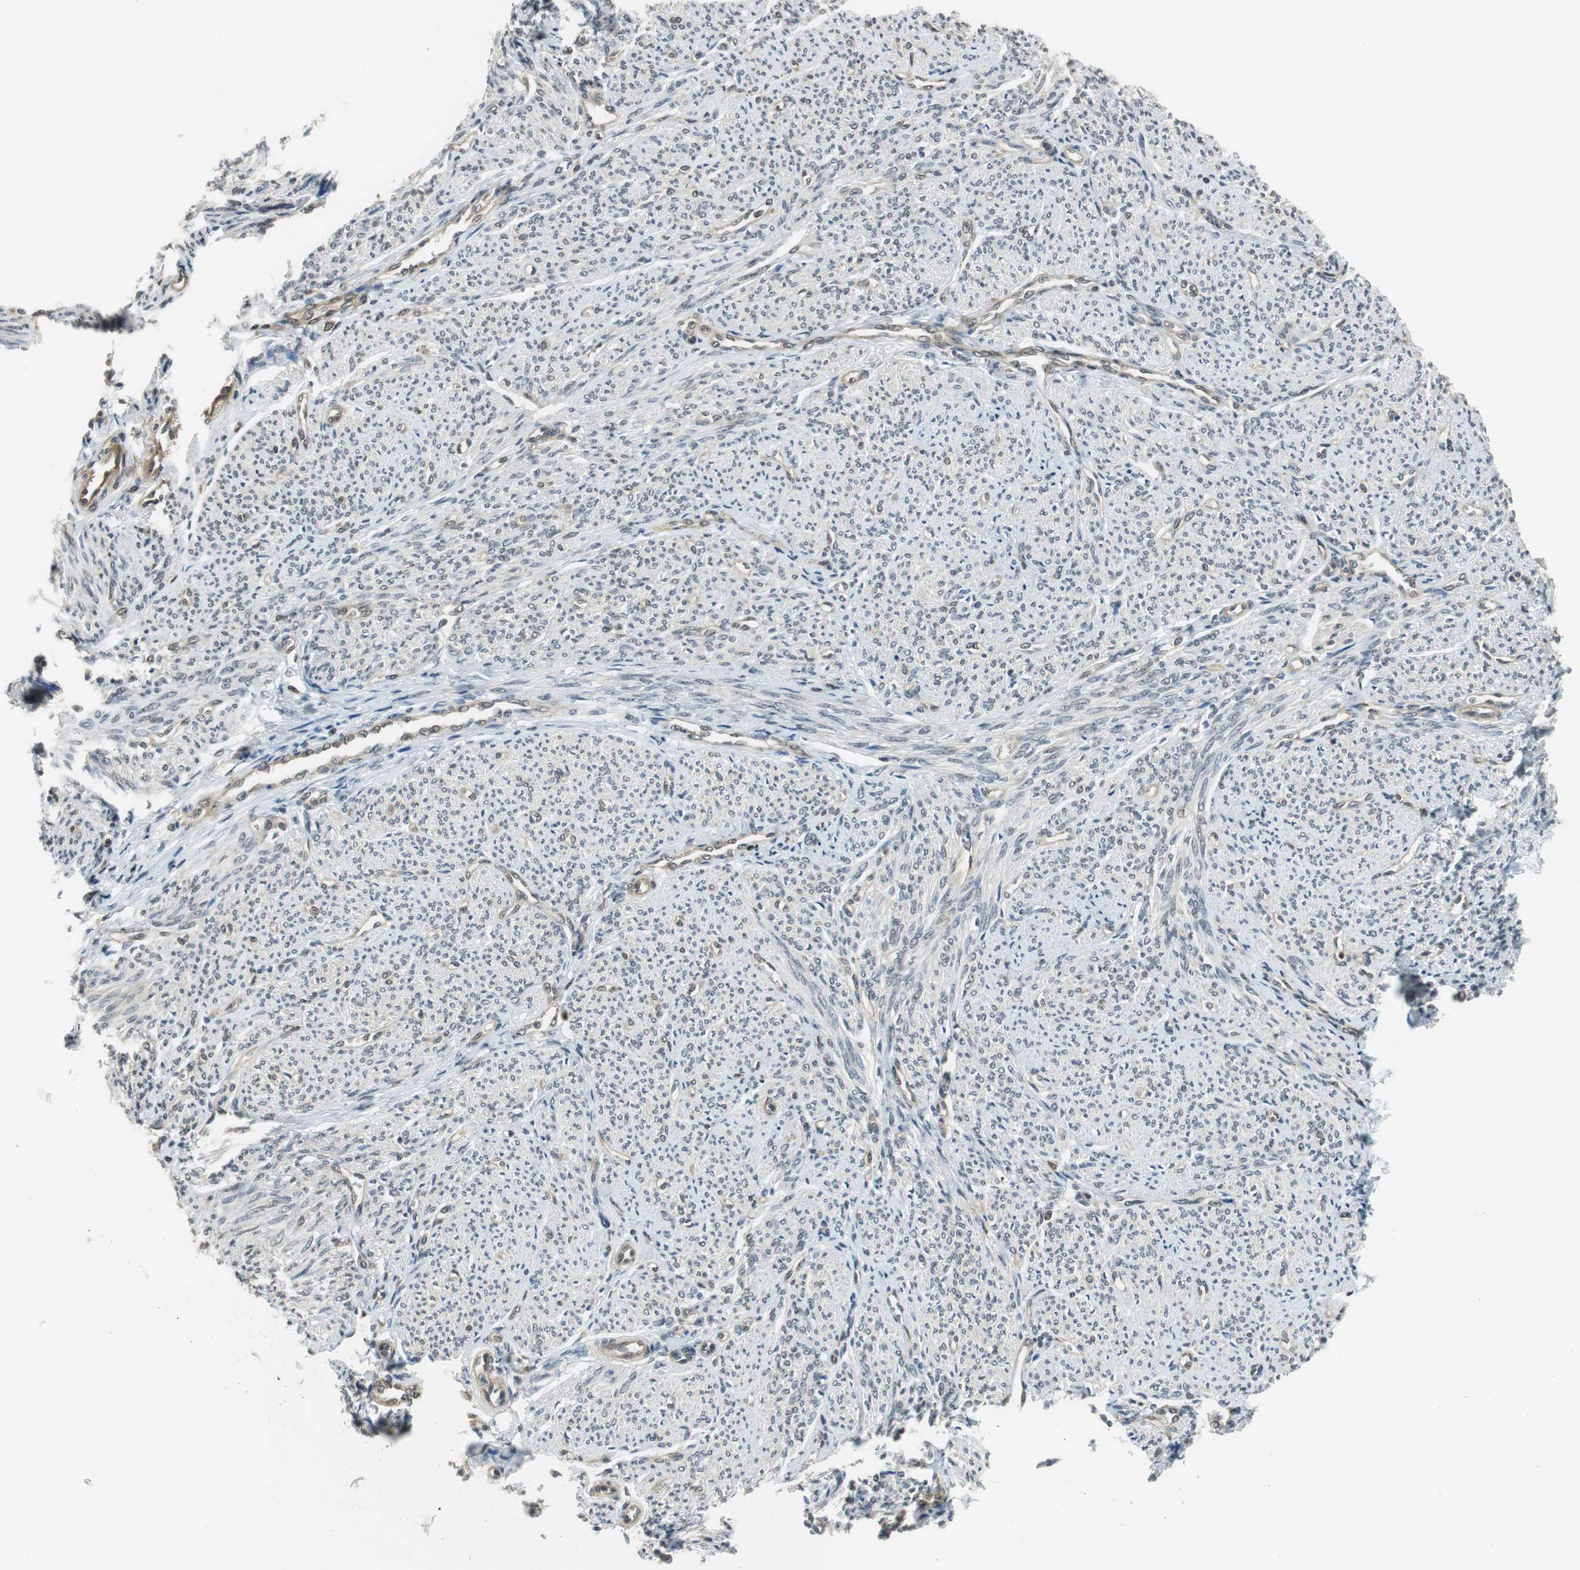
{"staining": {"intensity": "weak", "quantity": "<25%", "location": "nuclear"}, "tissue": "smooth muscle", "cell_type": "Smooth muscle cells", "image_type": "normal", "snomed": [{"axis": "morphology", "description": "Normal tissue, NOS"}, {"axis": "topography", "description": "Smooth muscle"}], "caption": "DAB immunohistochemical staining of unremarkable human smooth muscle exhibits no significant expression in smooth muscle cells.", "gene": "ARPC3", "patient": {"sex": "female", "age": 65}}